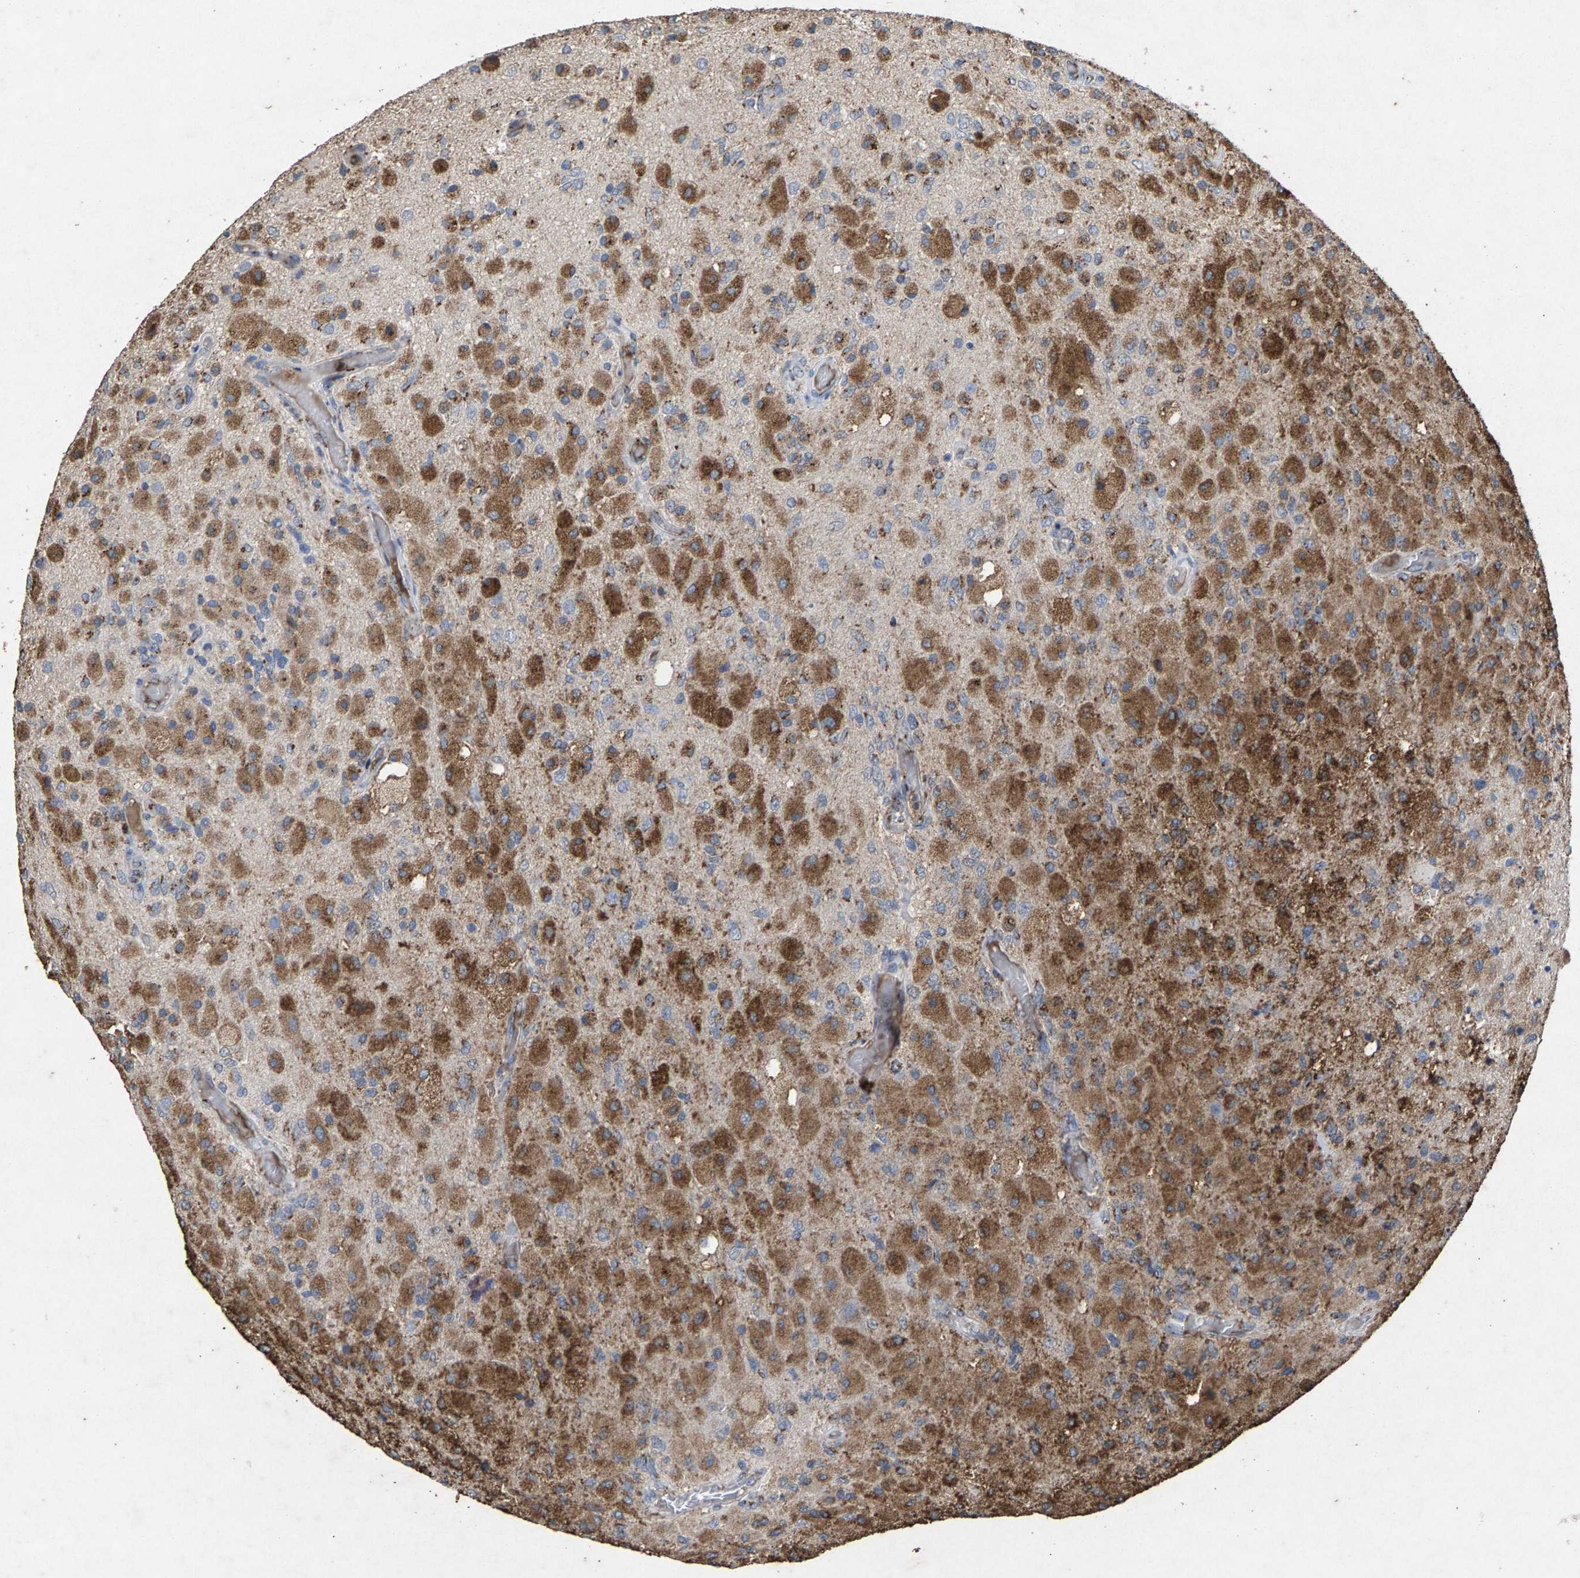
{"staining": {"intensity": "moderate", "quantity": ">75%", "location": "cytoplasmic/membranous"}, "tissue": "glioma", "cell_type": "Tumor cells", "image_type": "cancer", "snomed": [{"axis": "morphology", "description": "Normal tissue, NOS"}, {"axis": "morphology", "description": "Glioma, malignant, High grade"}, {"axis": "topography", "description": "Cerebral cortex"}], "caption": "Protein analysis of malignant glioma (high-grade) tissue shows moderate cytoplasmic/membranous expression in approximately >75% of tumor cells.", "gene": "MAN2A1", "patient": {"sex": "male", "age": 77}}